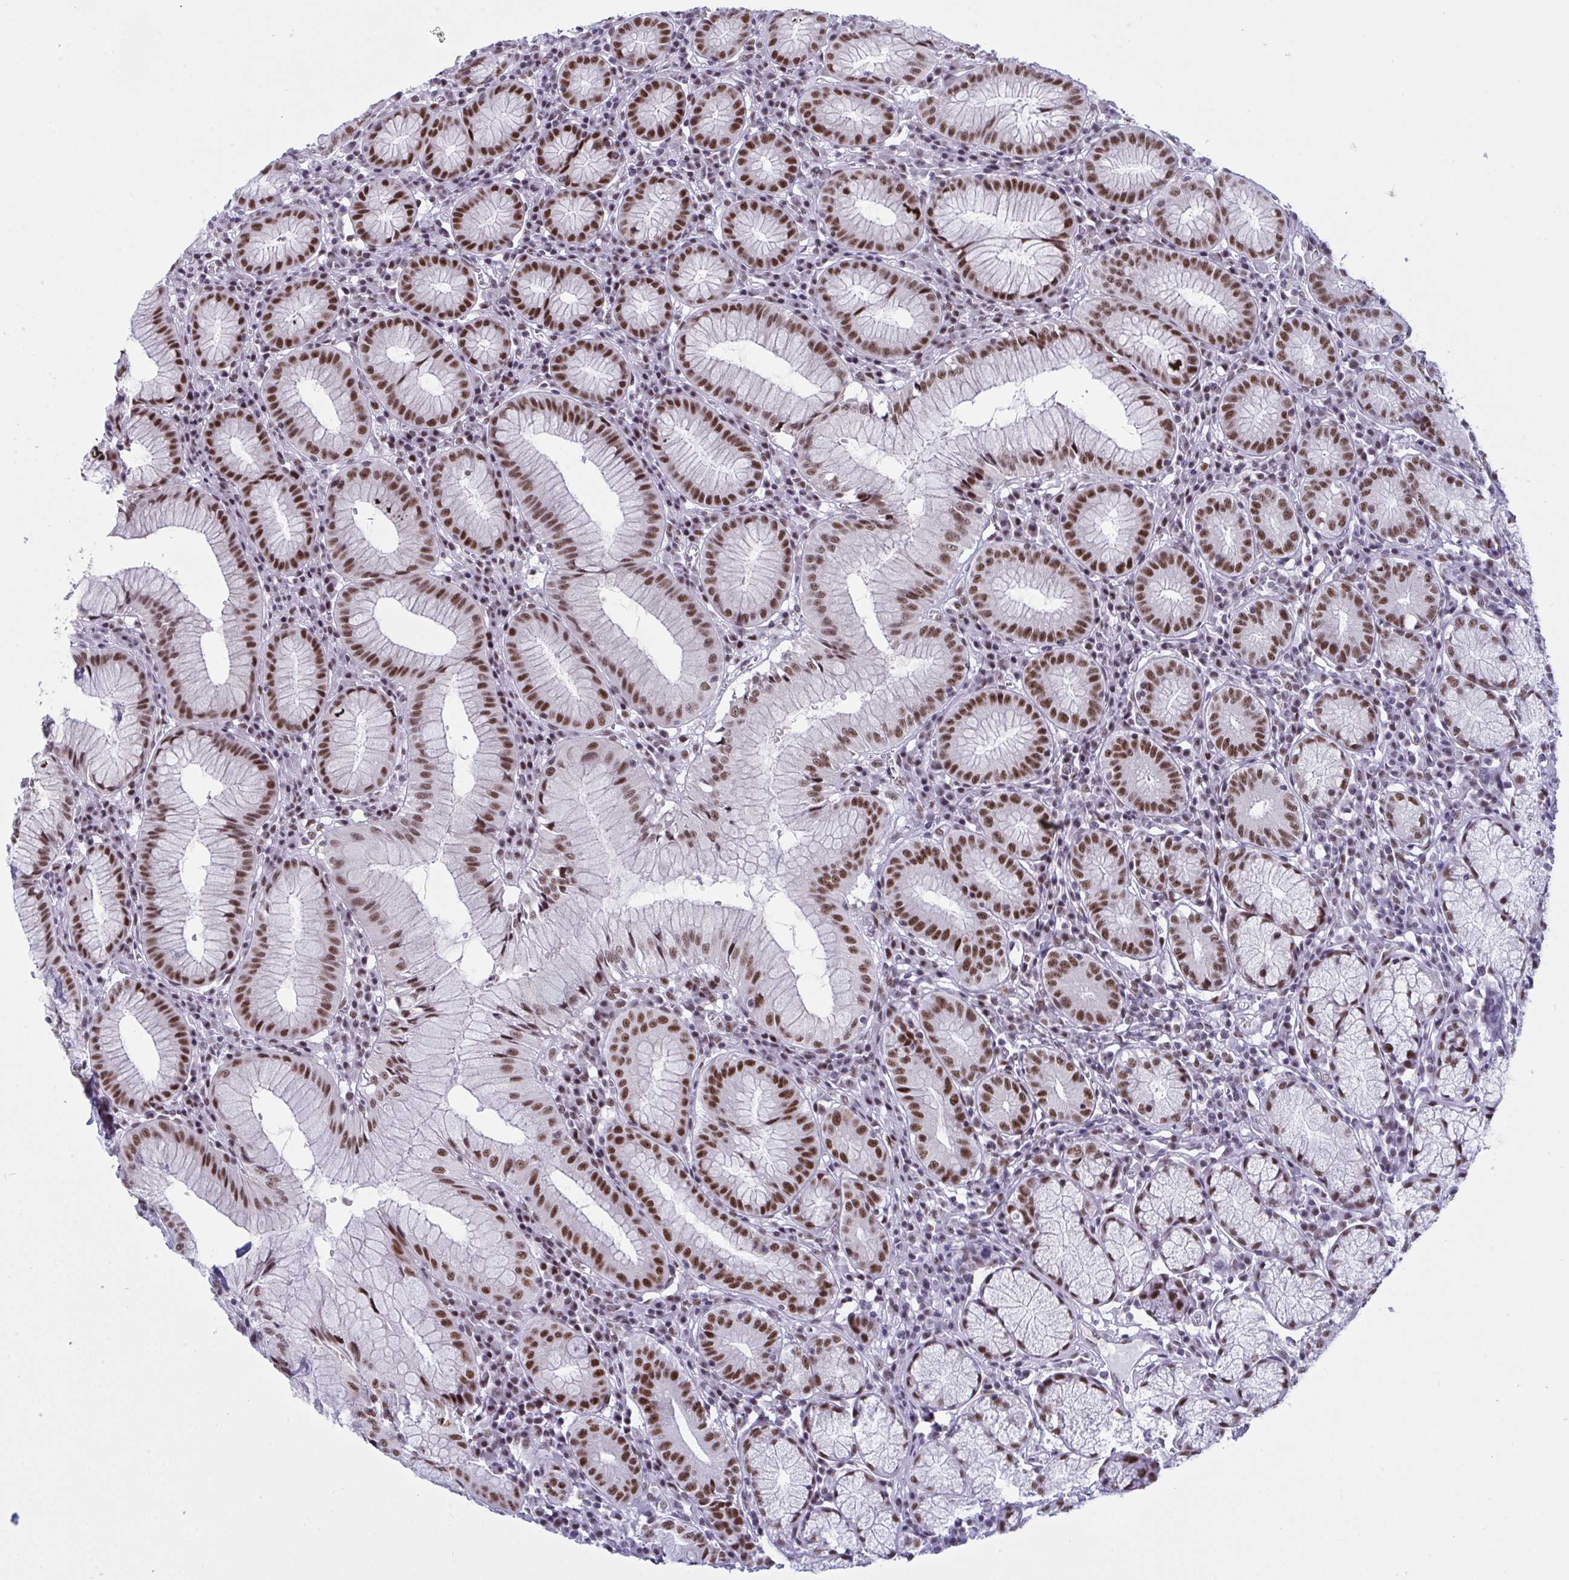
{"staining": {"intensity": "strong", "quantity": ">75%", "location": "nuclear"}, "tissue": "stomach", "cell_type": "Glandular cells", "image_type": "normal", "snomed": [{"axis": "morphology", "description": "Normal tissue, NOS"}, {"axis": "topography", "description": "Stomach"}], "caption": "Immunohistochemical staining of unremarkable human stomach demonstrates >75% levels of strong nuclear protein expression in about >75% of glandular cells.", "gene": "PPP1R10", "patient": {"sex": "male", "age": 55}}